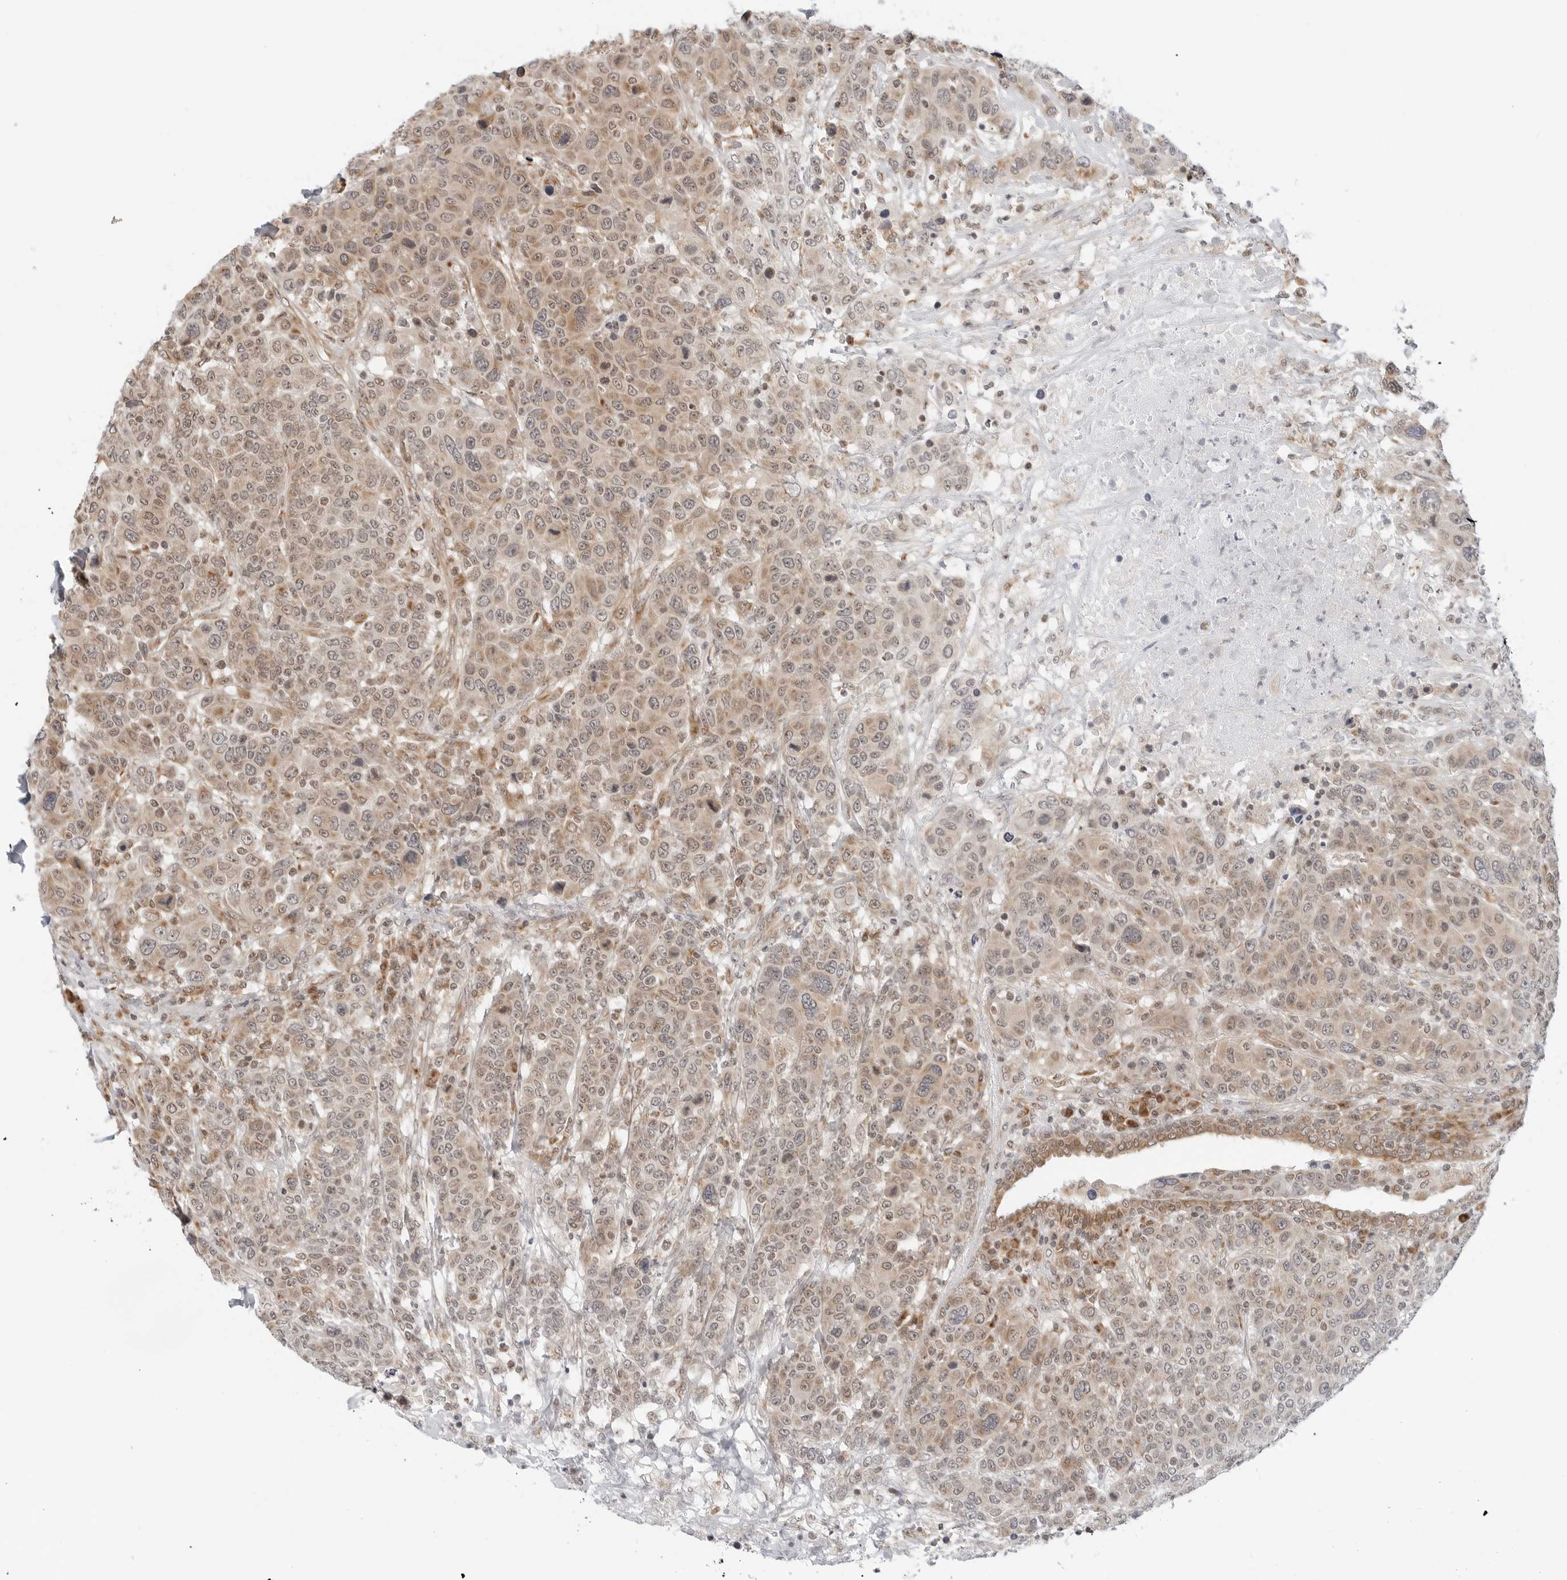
{"staining": {"intensity": "weak", "quantity": ">75%", "location": "cytoplasmic/membranous"}, "tissue": "breast cancer", "cell_type": "Tumor cells", "image_type": "cancer", "snomed": [{"axis": "morphology", "description": "Duct carcinoma"}, {"axis": "topography", "description": "Breast"}], "caption": "Protein staining exhibits weak cytoplasmic/membranous positivity in about >75% of tumor cells in intraductal carcinoma (breast). (DAB (3,3'-diaminobenzidine) IHC with brightfield microscopy, high magnification).", "gene": "POLR3GL", "patient": {"sex": "female", "age": 37}}